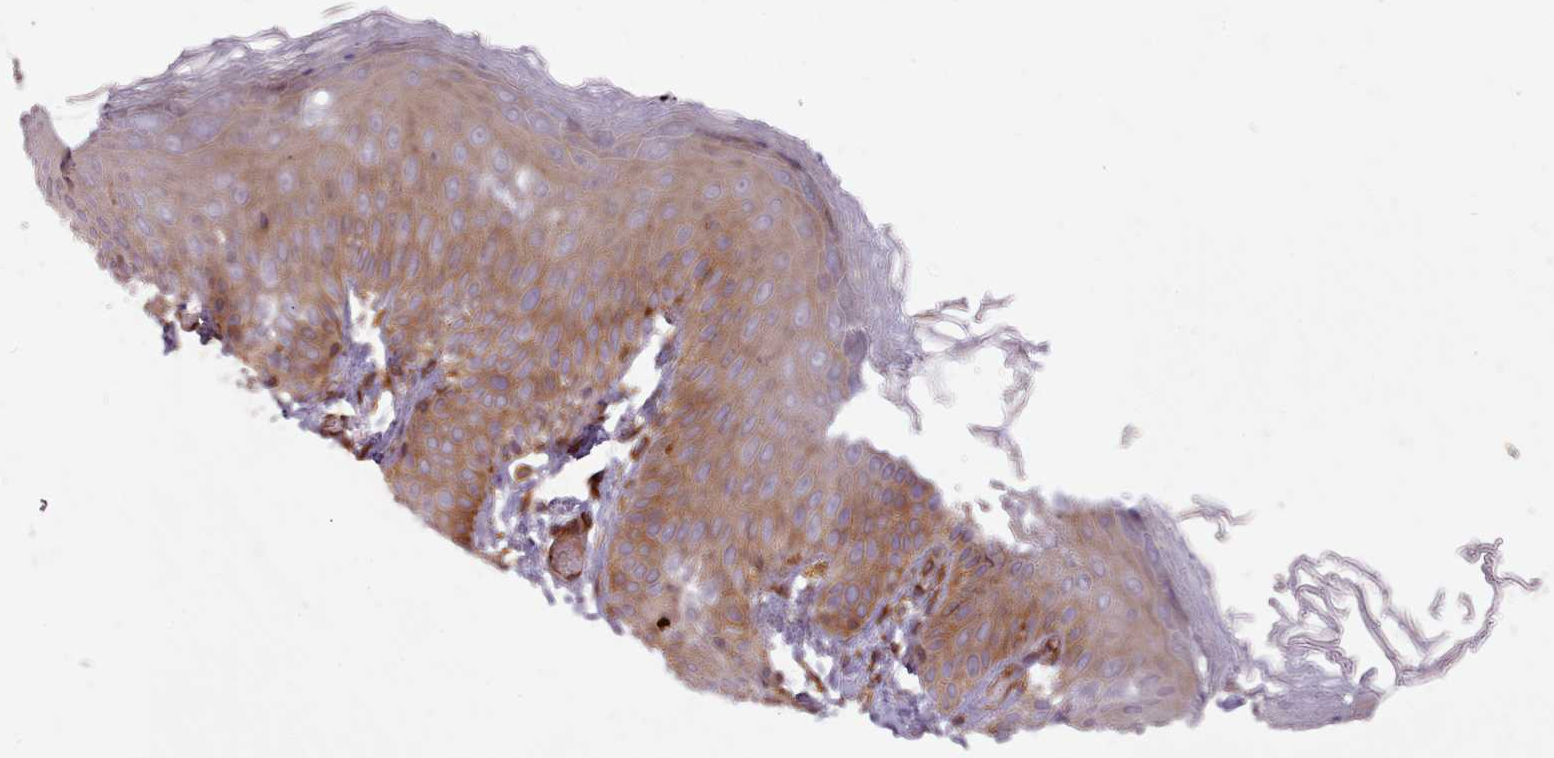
{"staining": {"intensity": "moderate", "quantity": ">75%", "location": "cytoplasmic/membranous"}, "tissue": "skin", "cell_type": "Epidermal cells", "image_type": "normal", "snomed": [{"axis": "morphology", "description": "Normal tissue, NOS"}, {"axis": "topography", "description": "Anal"}], "caption": "A brown stain labels moderate cytoplasmic/membranous expression of a protein in epidermal cells of normal human skin.", "gene": "GBGT1", "patient": {"sex": "female", "age": 40}}